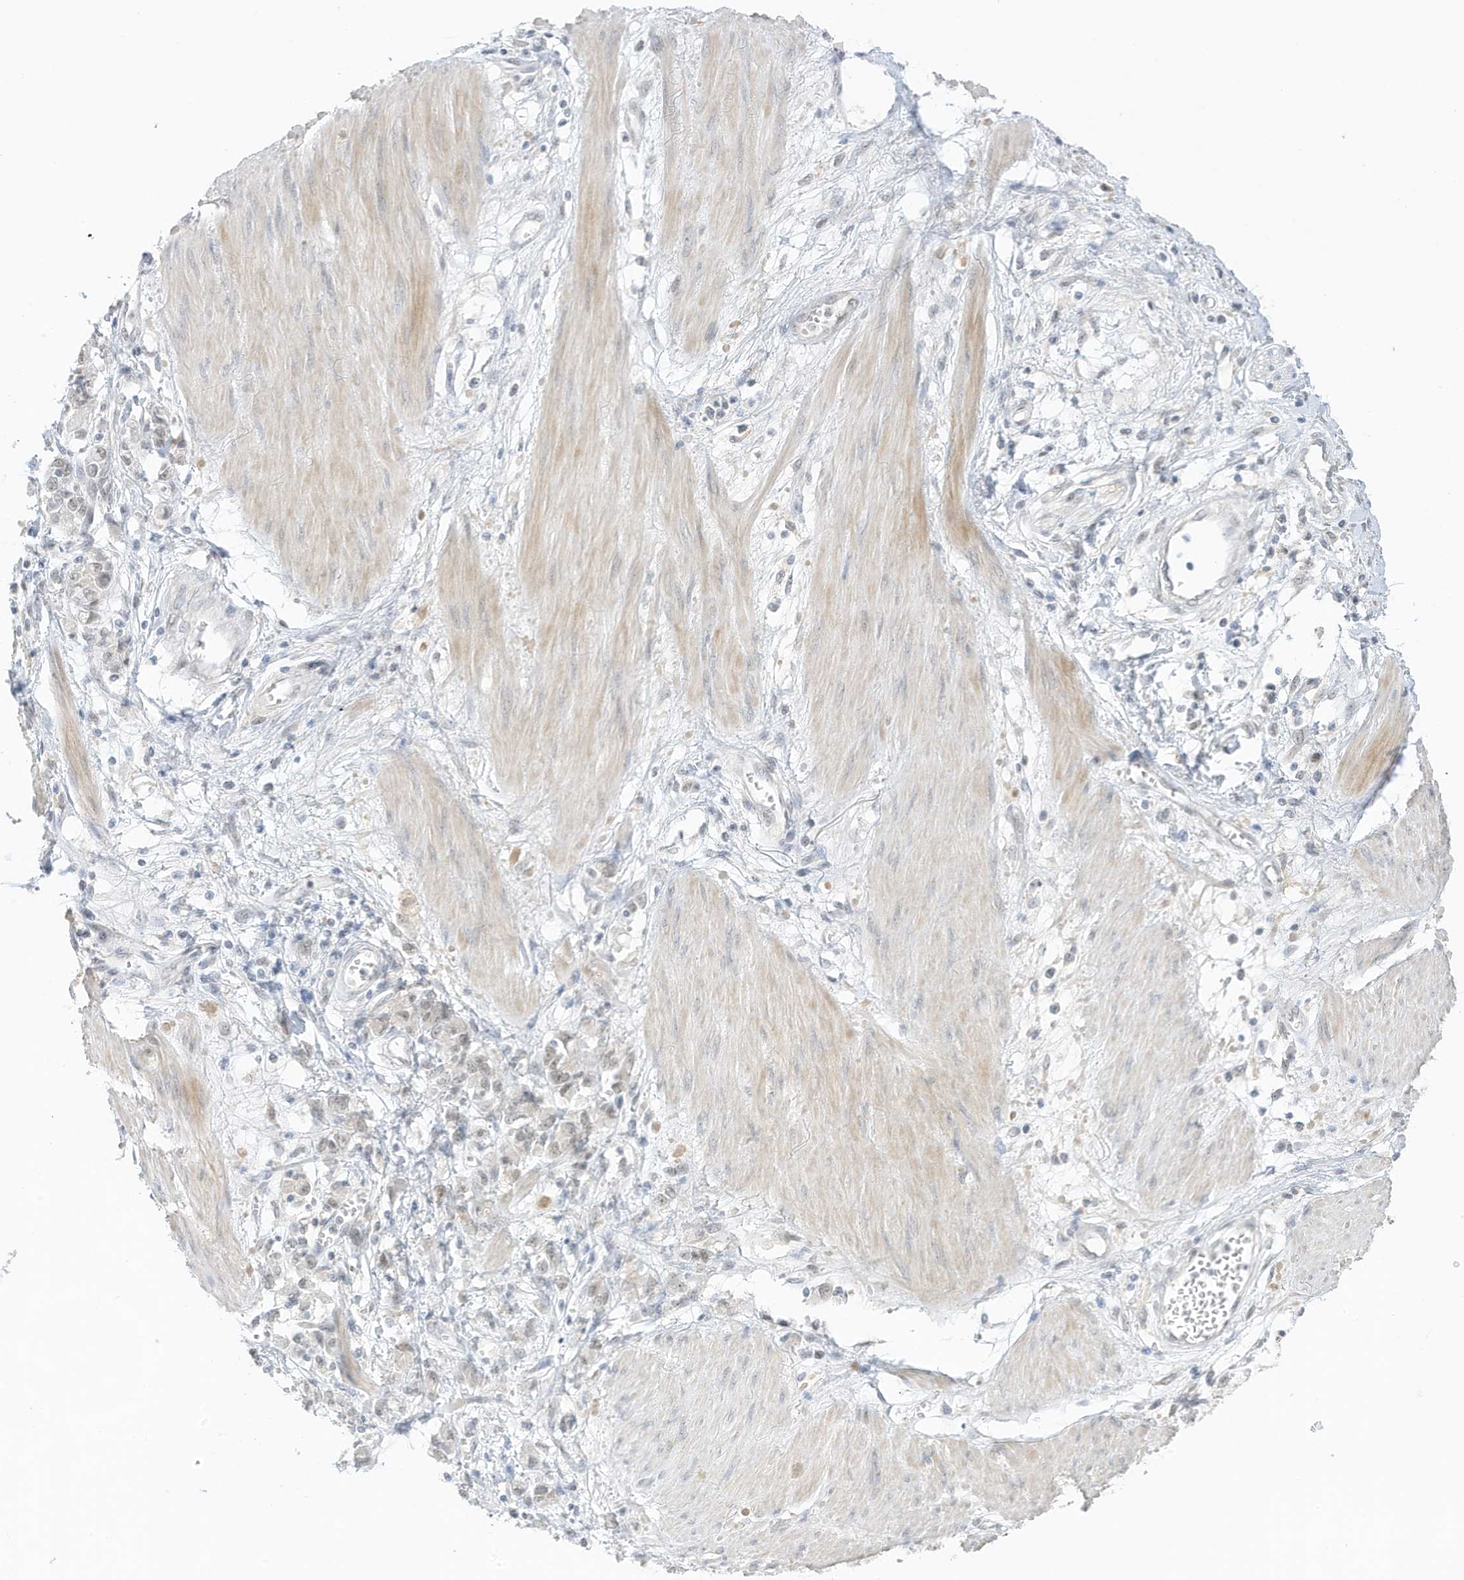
{"staining": {"intensity": "negative", "quantity": "none", "location": "none"}, "tissue": "stomach cancer", "cell_type": "Tumor cells", "image_type": "cancer", "snomed": [{"axis": "morphology", "description": "Adenocarcinoma, NOS"}, {"axis": "topography", "description": "Stomach"}], "caption": "This is an IHC photomicrograph of human stomach cancer (adenocarcinoma). There is no positivity in tumor cells.", "gene": "MSL3", "patient": {"sex": "female", "age": 76}}